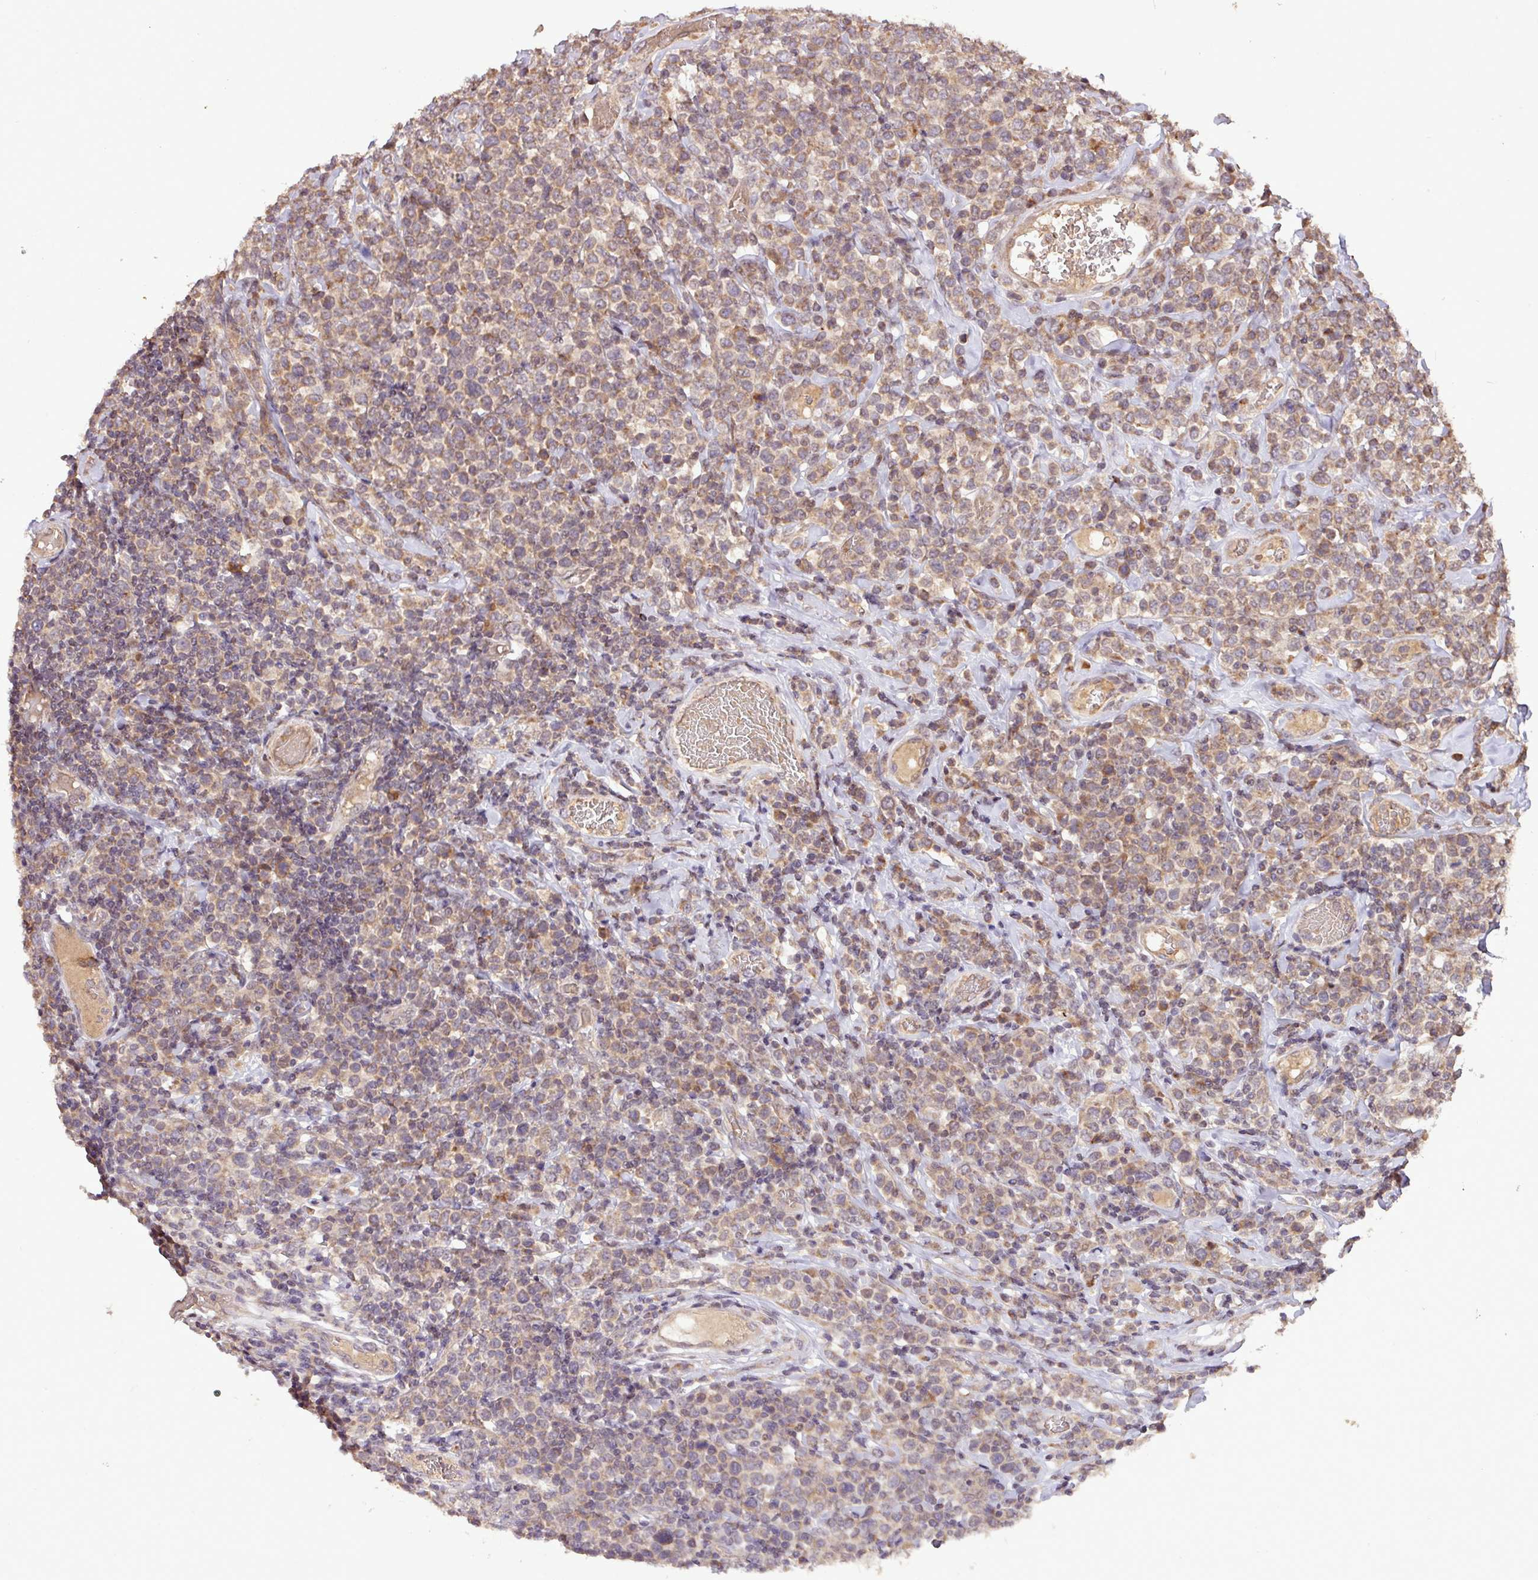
{"staining": {"intensity": "moderate", "quantity": "25%-75%", "location": "cytoplasmic/membranous"}, "tissue": "lymphoma", "cell_type": "Tumor cells", "image_type": "cancer", "snomed": [{"axis": "morphology", "description": "Malignant lymphoma, non-Hodgkin's type, High grade"}, {"axis": "topography", "description": "Soft tissue"}], "caption": "High-power microscopy captured an immunohistochemistry (IHC) micrograph of high-grade malignant lymphoma, non-Hodgkin's type, revealing moderate cytoplasmic/membranous staining in approximately 25%-75% of tumor cells.", "gene": "YPEL3", "patient": {"sex": "female", "age": 56}}